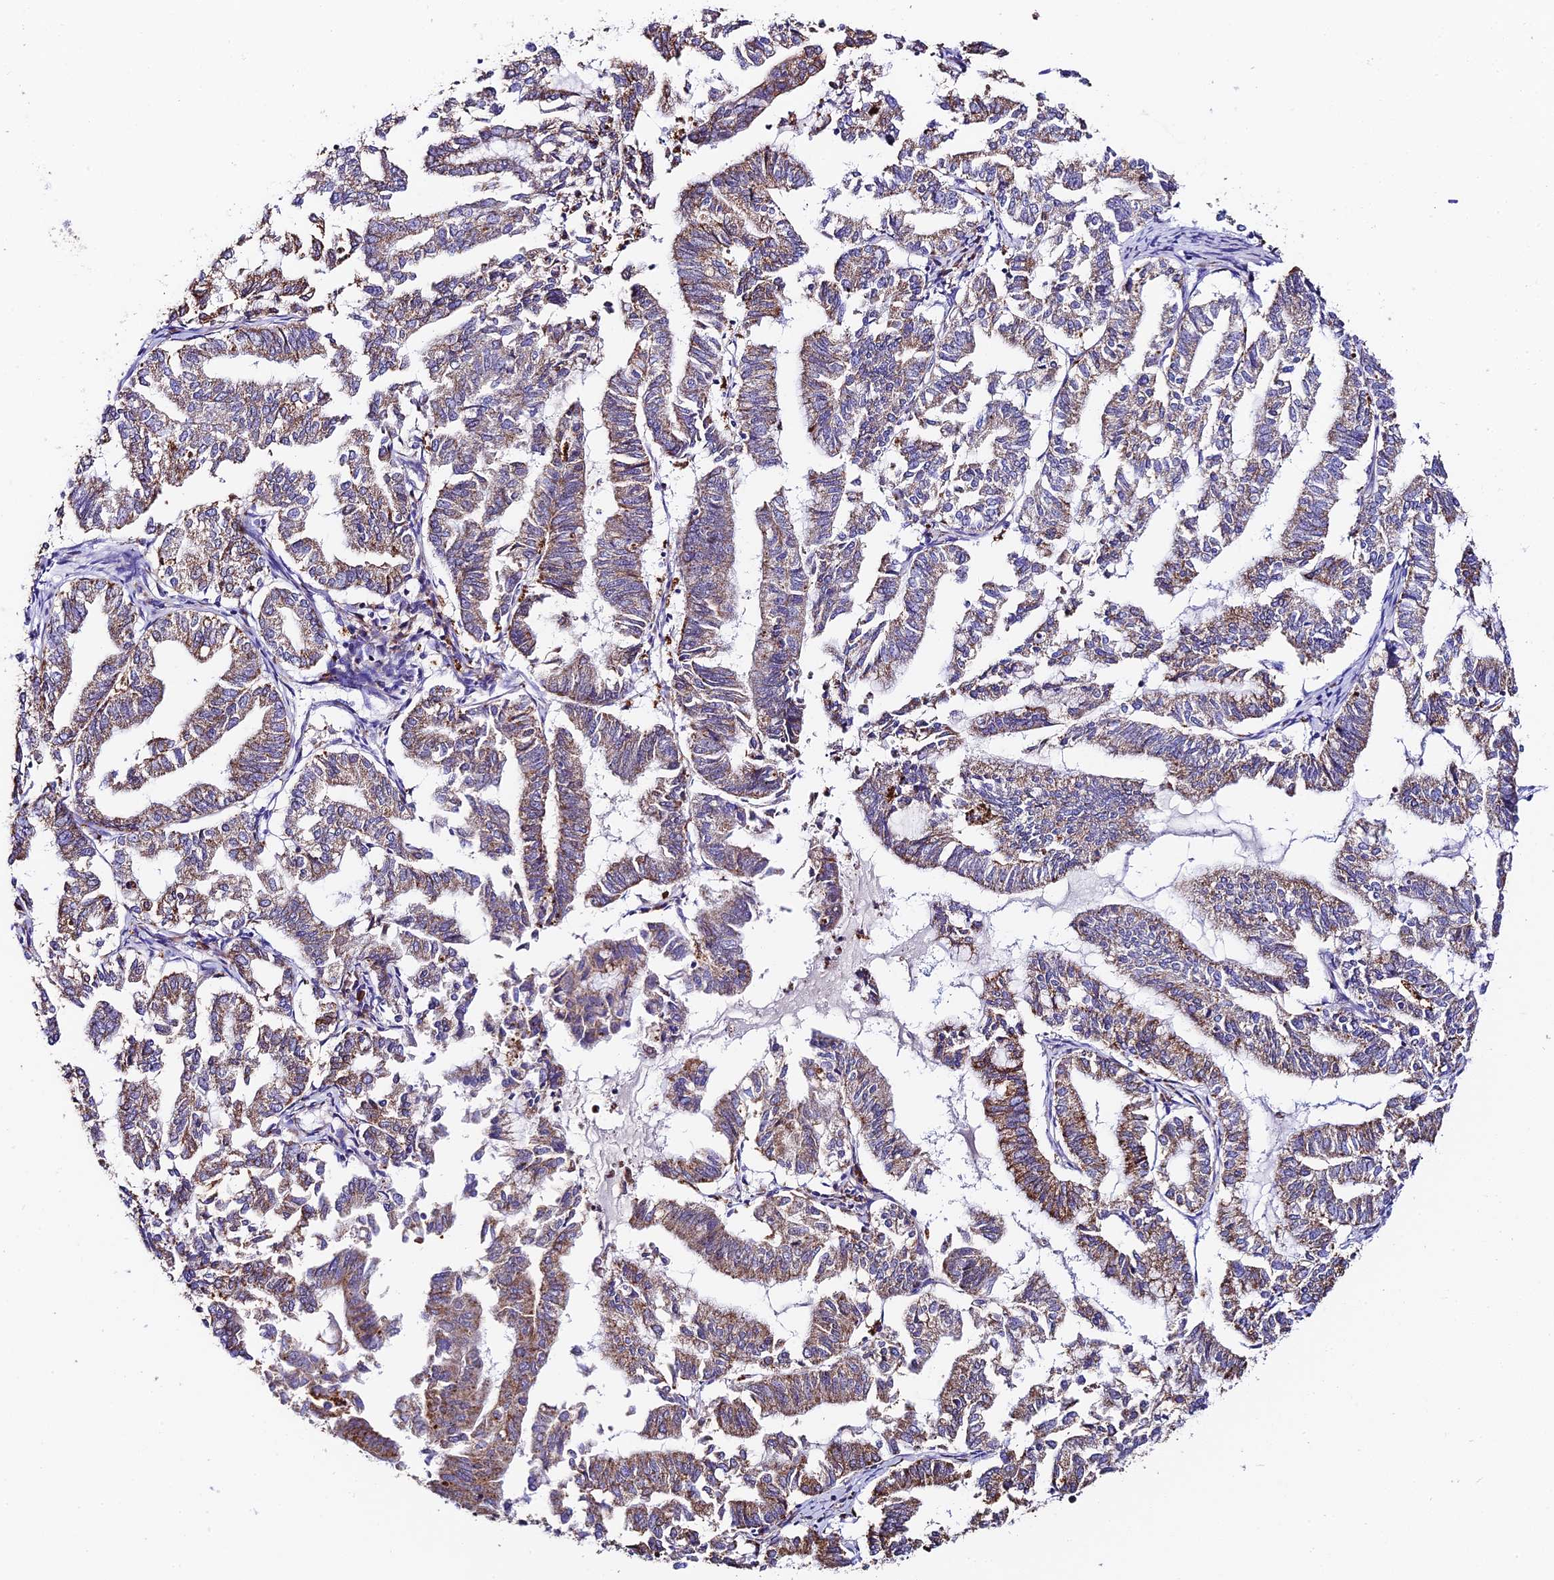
{"staining": {"intensity": "moderate", "quantity": ">75%", "location": "cytoplasmic/membranous"}, "tissue": "endometrial cancer", "cell_type": "Tumor cells", "image_type": "cancer", "snomed": [{"axis": "morphology", "description": "Adenocarcinoma, NOS"}, {"axis": "topography", "description": "Endometrium"}], "caption": "This photomicrograph reveals immunohistochemistry staining of human endometrial adenocarcinoma, with medium moderate cytoplasmic/membranous expression in about >75% of tumor cells.", "gene": "VPS13C", "patient": {"sex": "female", "age": 79}}